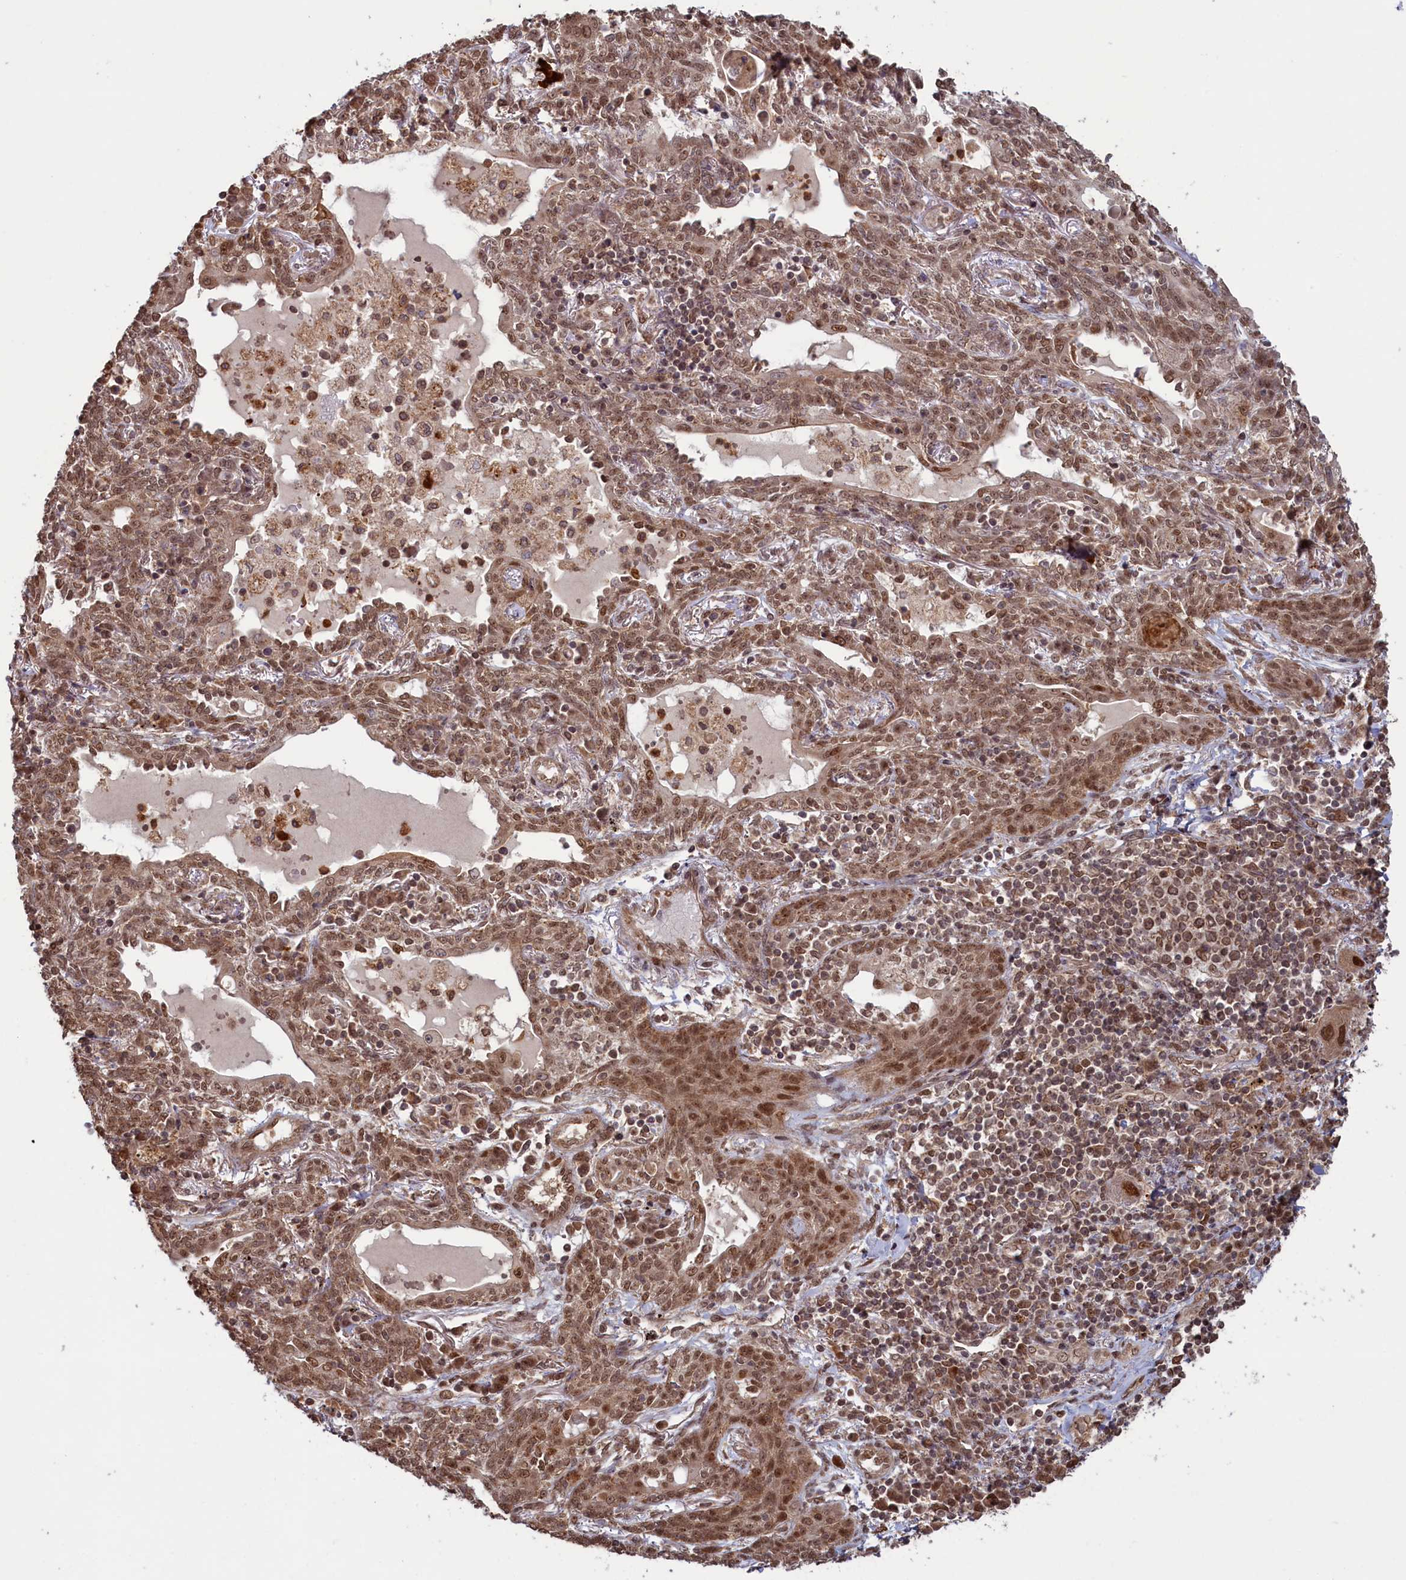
{"staining": {"intensity": "moderate", "quantity": ">75%", "location": "nuclear"}, "tissue": "lung cancer", "cell_type": "Tumor cells", "image_type": "cancer", "snomed": [{"axis": "morphology", "description": "Squamous cell carcinoma, NOS"}, {"axis": "topography", "description": "Lung"}], "caption": "This micrograph displays immunohistochemistry (IHC) staining of human squamous cell carcinoma (lung), with medium moderate nuclear positivity in approximately >75% of tumor cells.", "gene": "NAE1", "patient": {"sex": "female", "age": 70}}